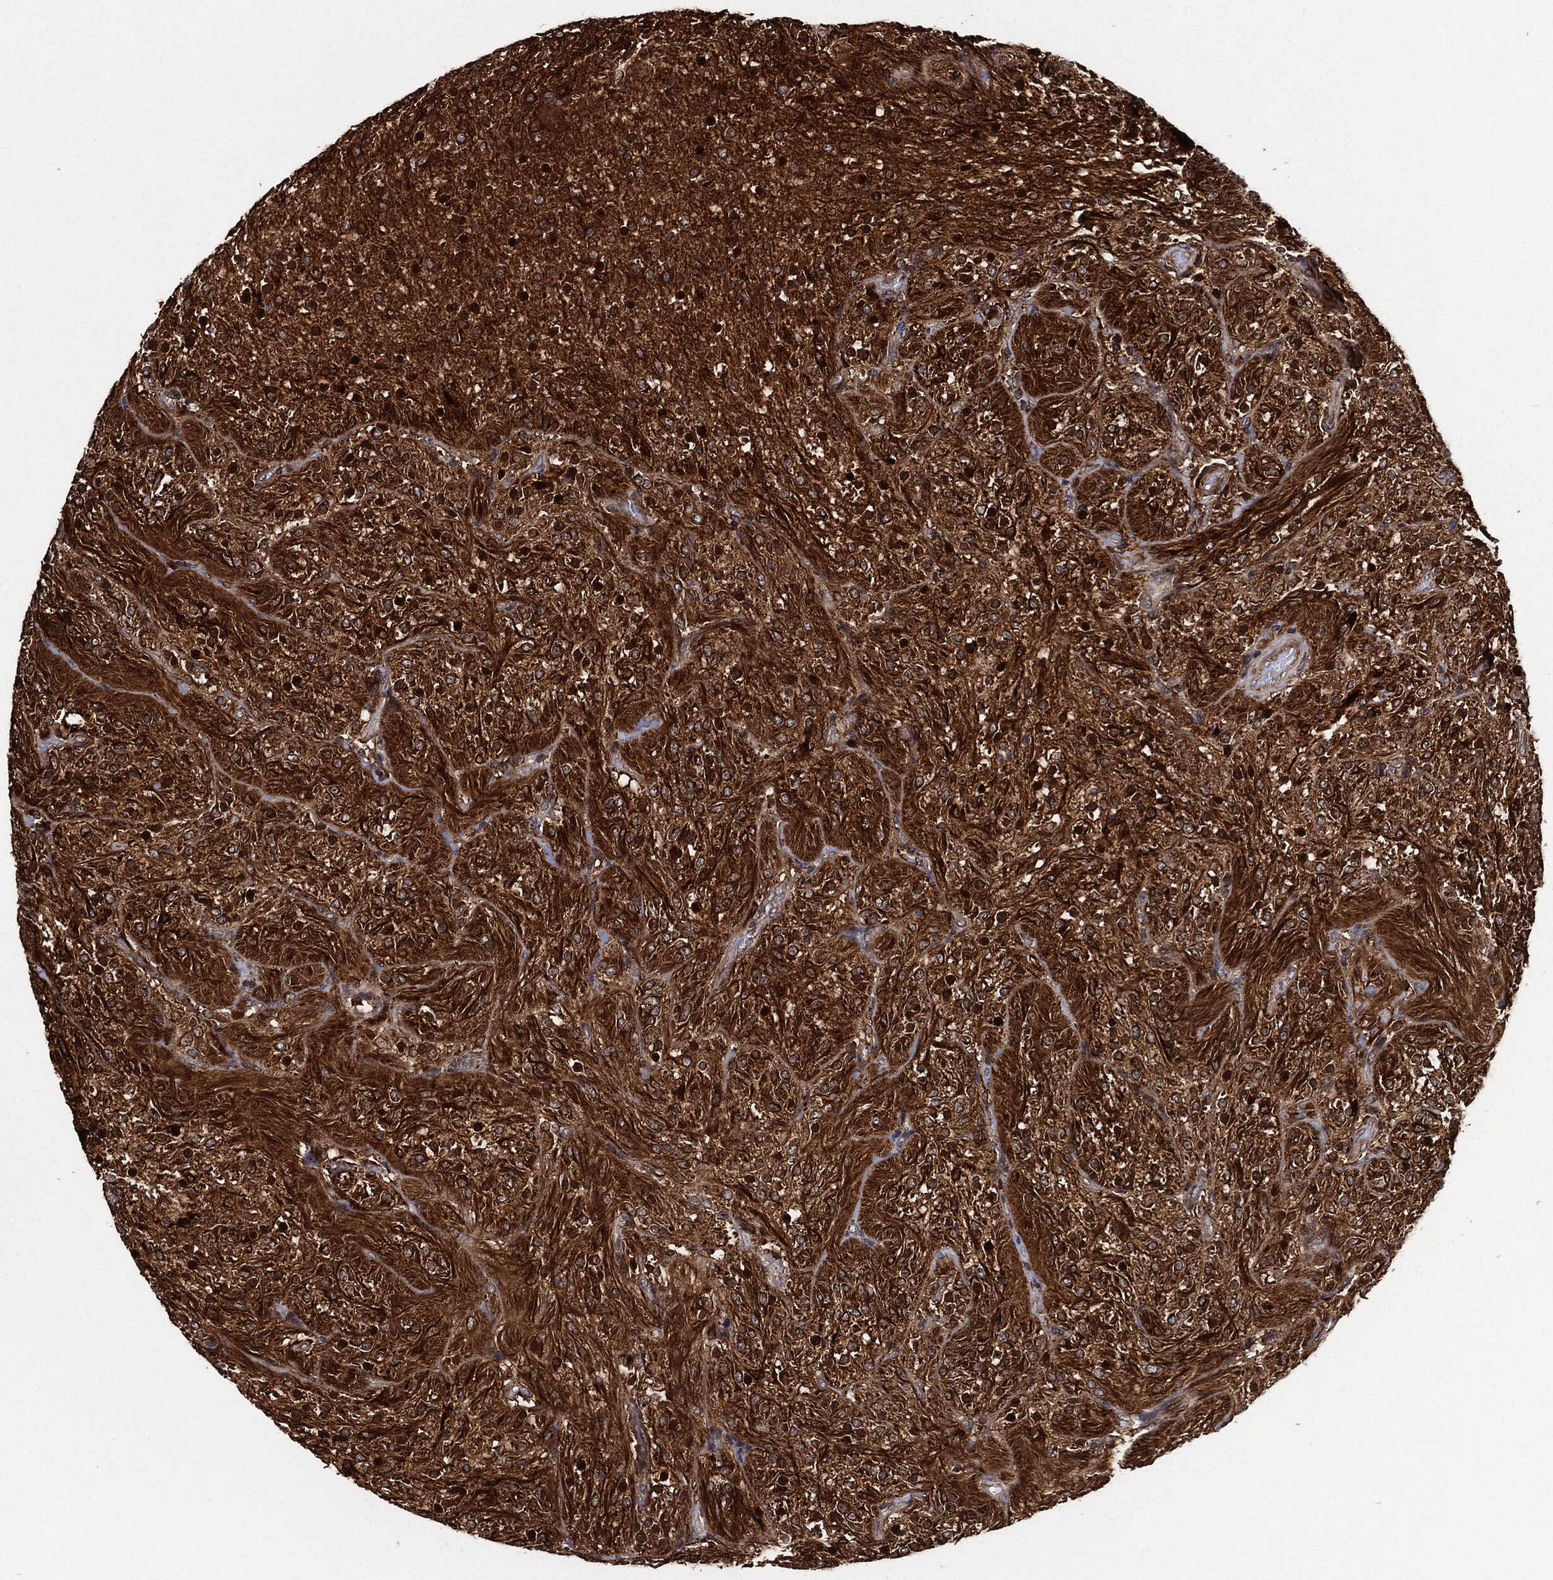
{"staining": {"intensity": "strong", "quantity": "25%-75%", "location": "cytoplasmic/membranous,nuclear"}, "tissue": "glioma", "cell_type": "Tumor cells", "image_type": "cancer", "snomed": [{"axis": "morphology", "description": "Glioma, malignant, Low grade"}, {"axis": "topography", "description": "Brain"}], "caption": "Immunohistochemical staining of malignant glioma (low-grade) reveals high levels of strong cytoplasmic/membranous and nuclear protein positivity in approximately 25%-75% of tumor cells.", "gene": "BCAR1", "patient": {"sex": "male", "age": 3}}